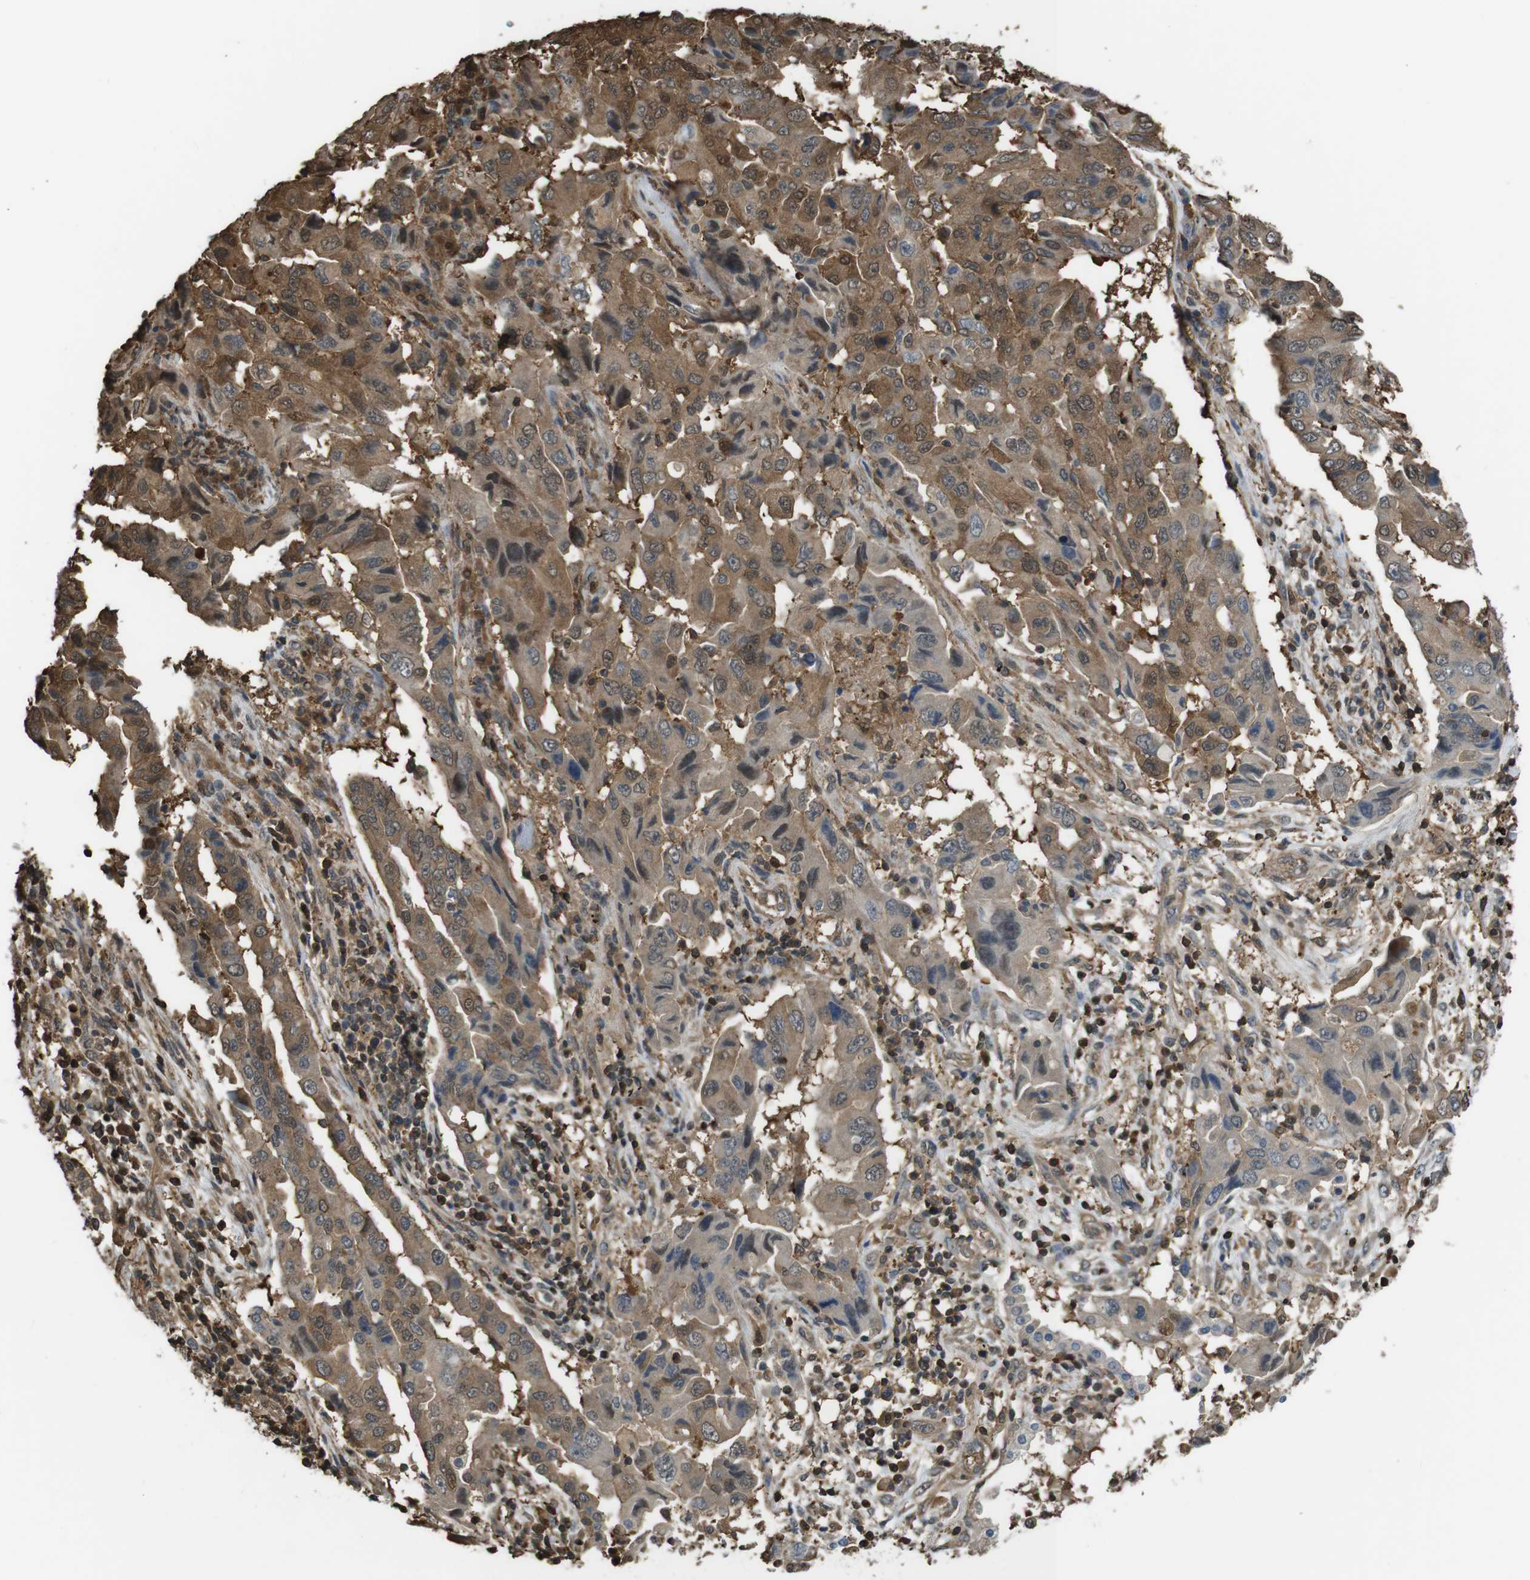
{"staining": {"intensity": "moderate", "quantity": ">75%", "location": "cytoplasmic/membranous"}, "tissue": "lung cancer", "cell_type": "Tumor cells", "image_type": "cancer", "snomed": [{"axis": "morphology", "description": "Adenocarcinoma, NOS"}, {"axis": "topography", "description": "Lung"}], "caption": "Tumor cells display moderate cytoplasmic/membranous staining in about >75% of cells in lung adenocarcinoma.", "gene": "ARHGDIA", "patient": {"sex": "female", "age": 65}}